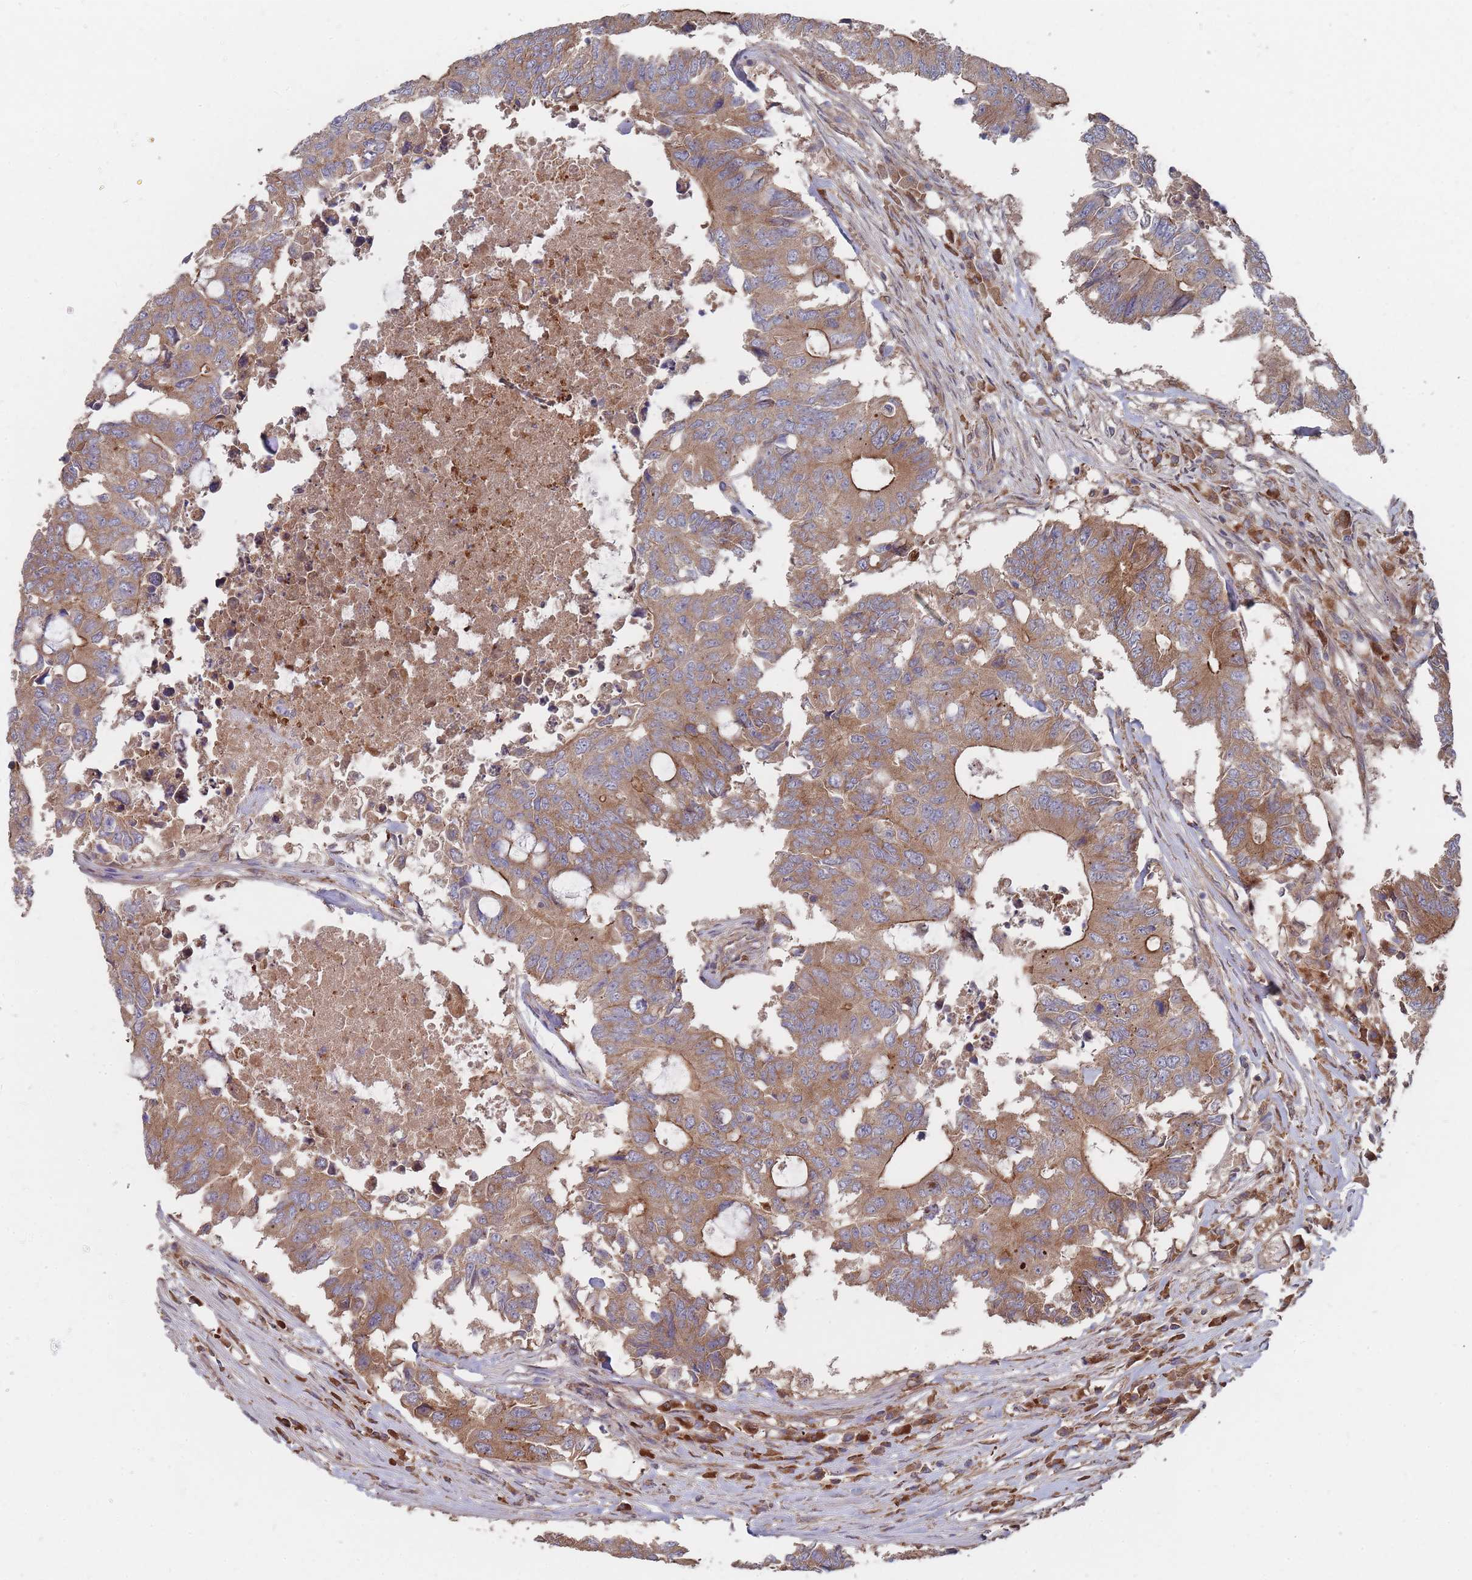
{"staining": {"intensity": "moderate", "quantity": ">75%", "location": "cytoplasmic/membranous"}, "tissue": "colorectal cancer", "cell_type": "Tumor cells", "image_type": "cancer", "snomed": [{"axis": "morphology", "description": "Adenocarcinoma, NOS"}, {"axis": "topography", "description": "Colon"}], "caption": "Human colorectal adenocarcinoma stained for a protein (brown) exhibits moderate cytoplasmic/membranous positive staining in about >75% of tumor cells.", "gene": "THSD7B", "patient": {"sex": "male", "age": 71}}